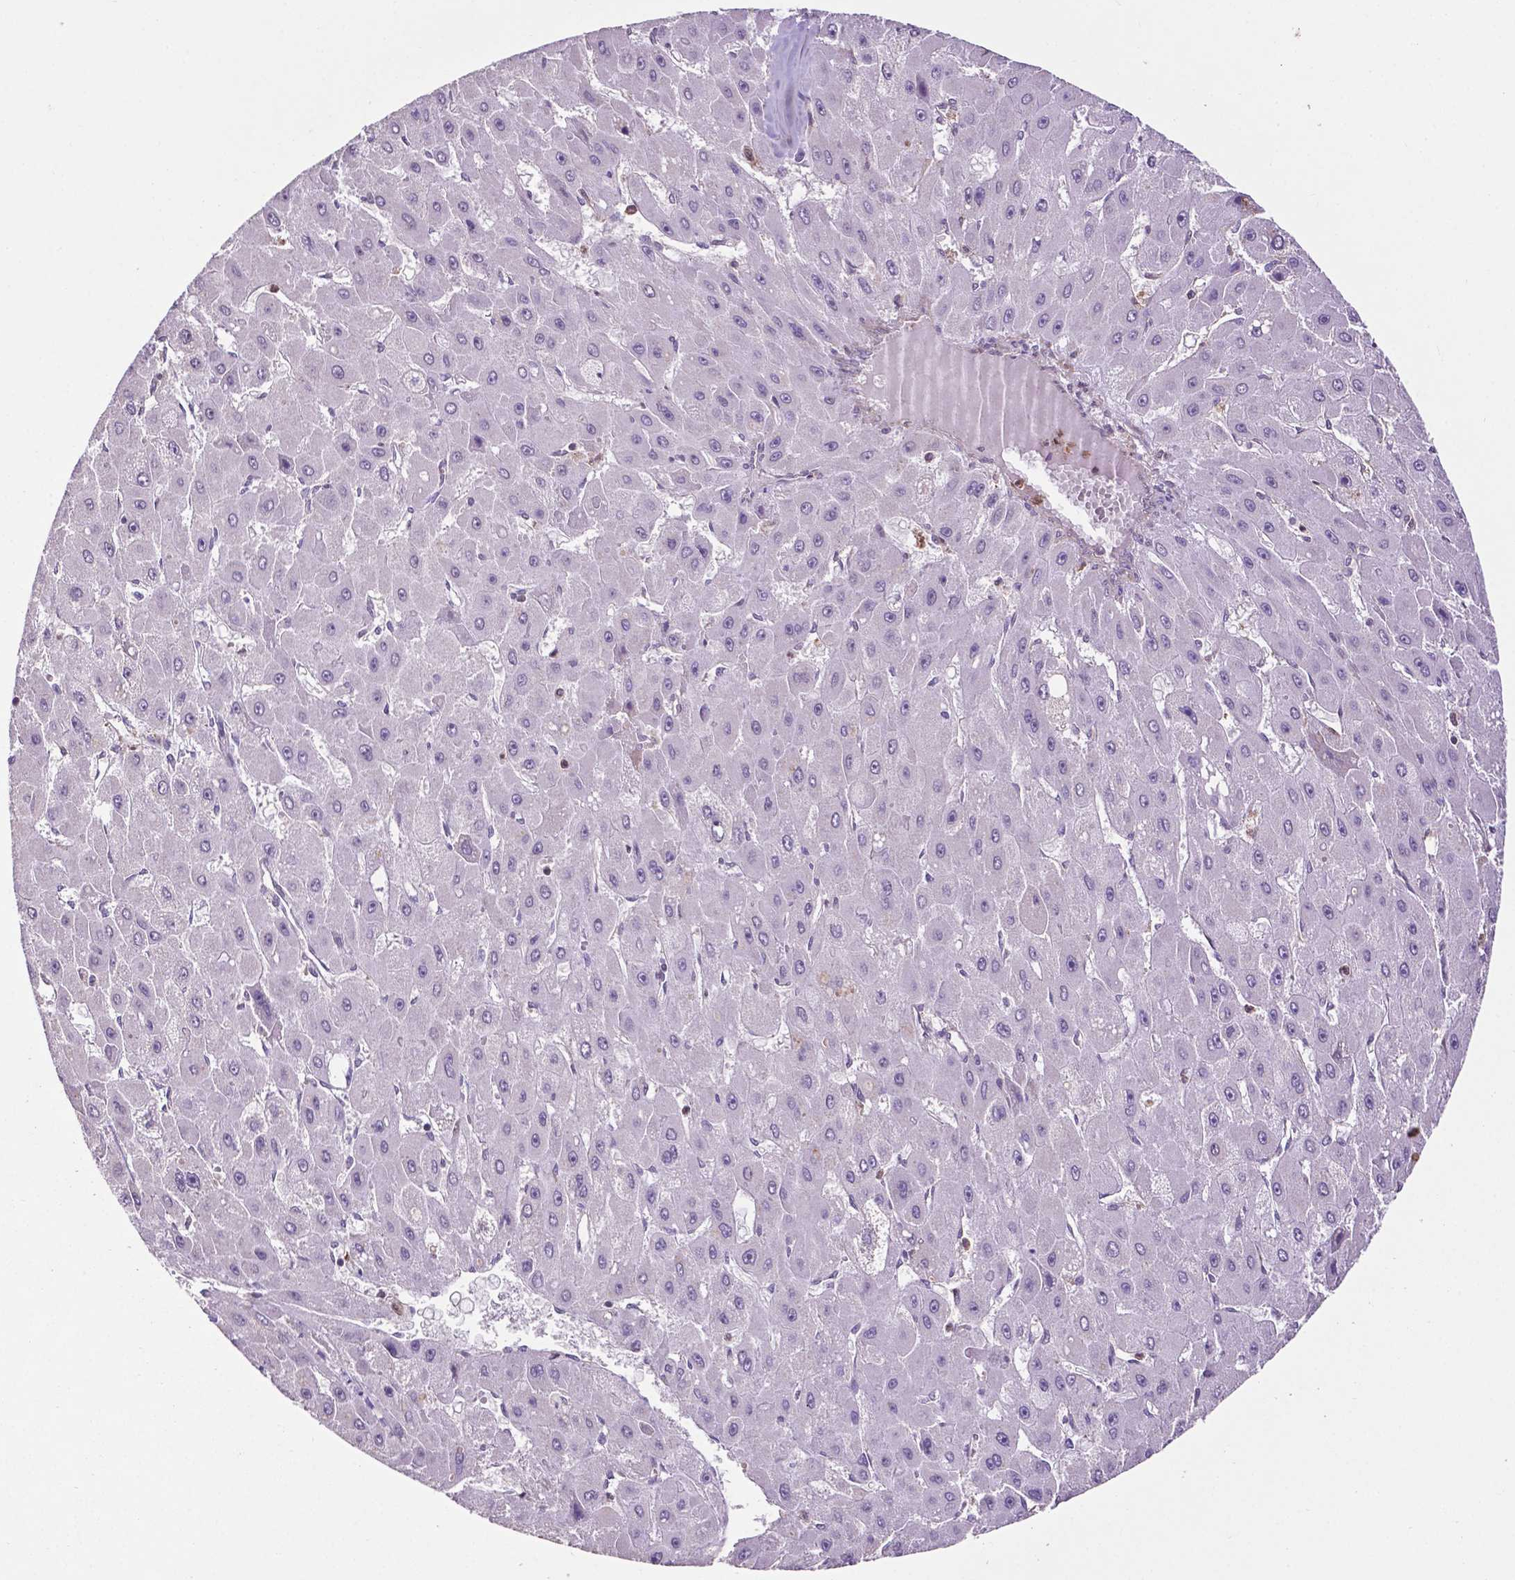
{"staining": {"intensity": "negative", "quantity": "none", "location": "none"}, "tissue": "liver cancer", "cell_type": "Tumor cells", "image_type": "cancer", "snomed": [{"axis": "morphology", "description": "Carcinoma, Hepatocellular, NOS"}, {"axis": "topography", "description": "Liver"}], "caption": "IHC image of liver hepatocellular carcinoma stained for a protein (brown), which reveals no expression in tumor cells.", "gene": "SMAD3", "patient": {"sex": "female", "age": 25}}